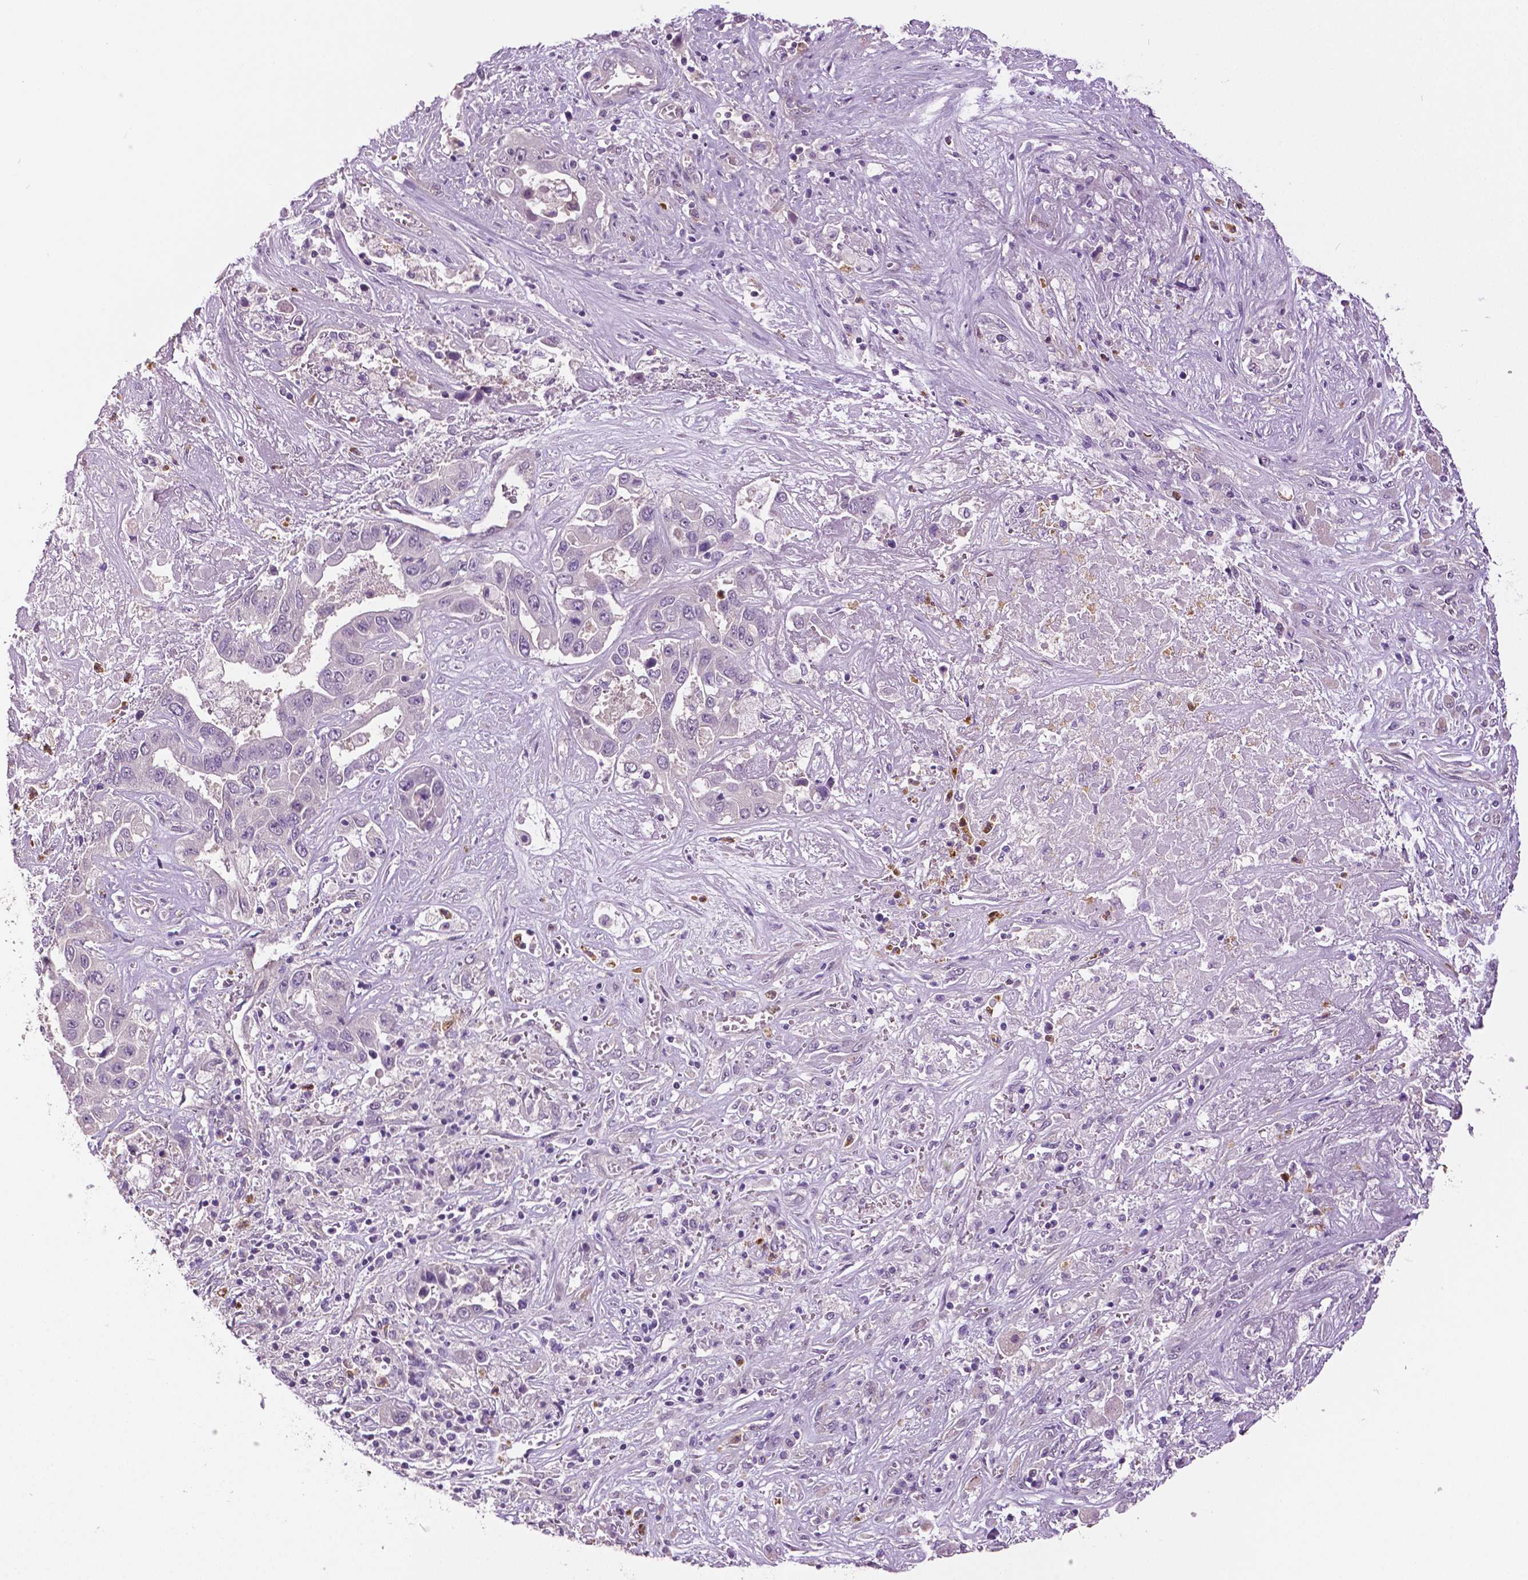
{"staining": {"intensity": "negative", "quantity": "none", "location": "none"}, "tissue": "liver cancer", "cell_type": "Tumor cells", "image_type": "cancer", "snomed": [{"axis": "morphology", "description": "Cholangiocarcinoma"}, {"axis": "topography", "description": "Liver"}], "caption": "Tumor cells show no significant protein positivity in cholangiocarcinoma (liver).", "gene": "PTPN5", "patient": {"sex": "female", "age": 52}}